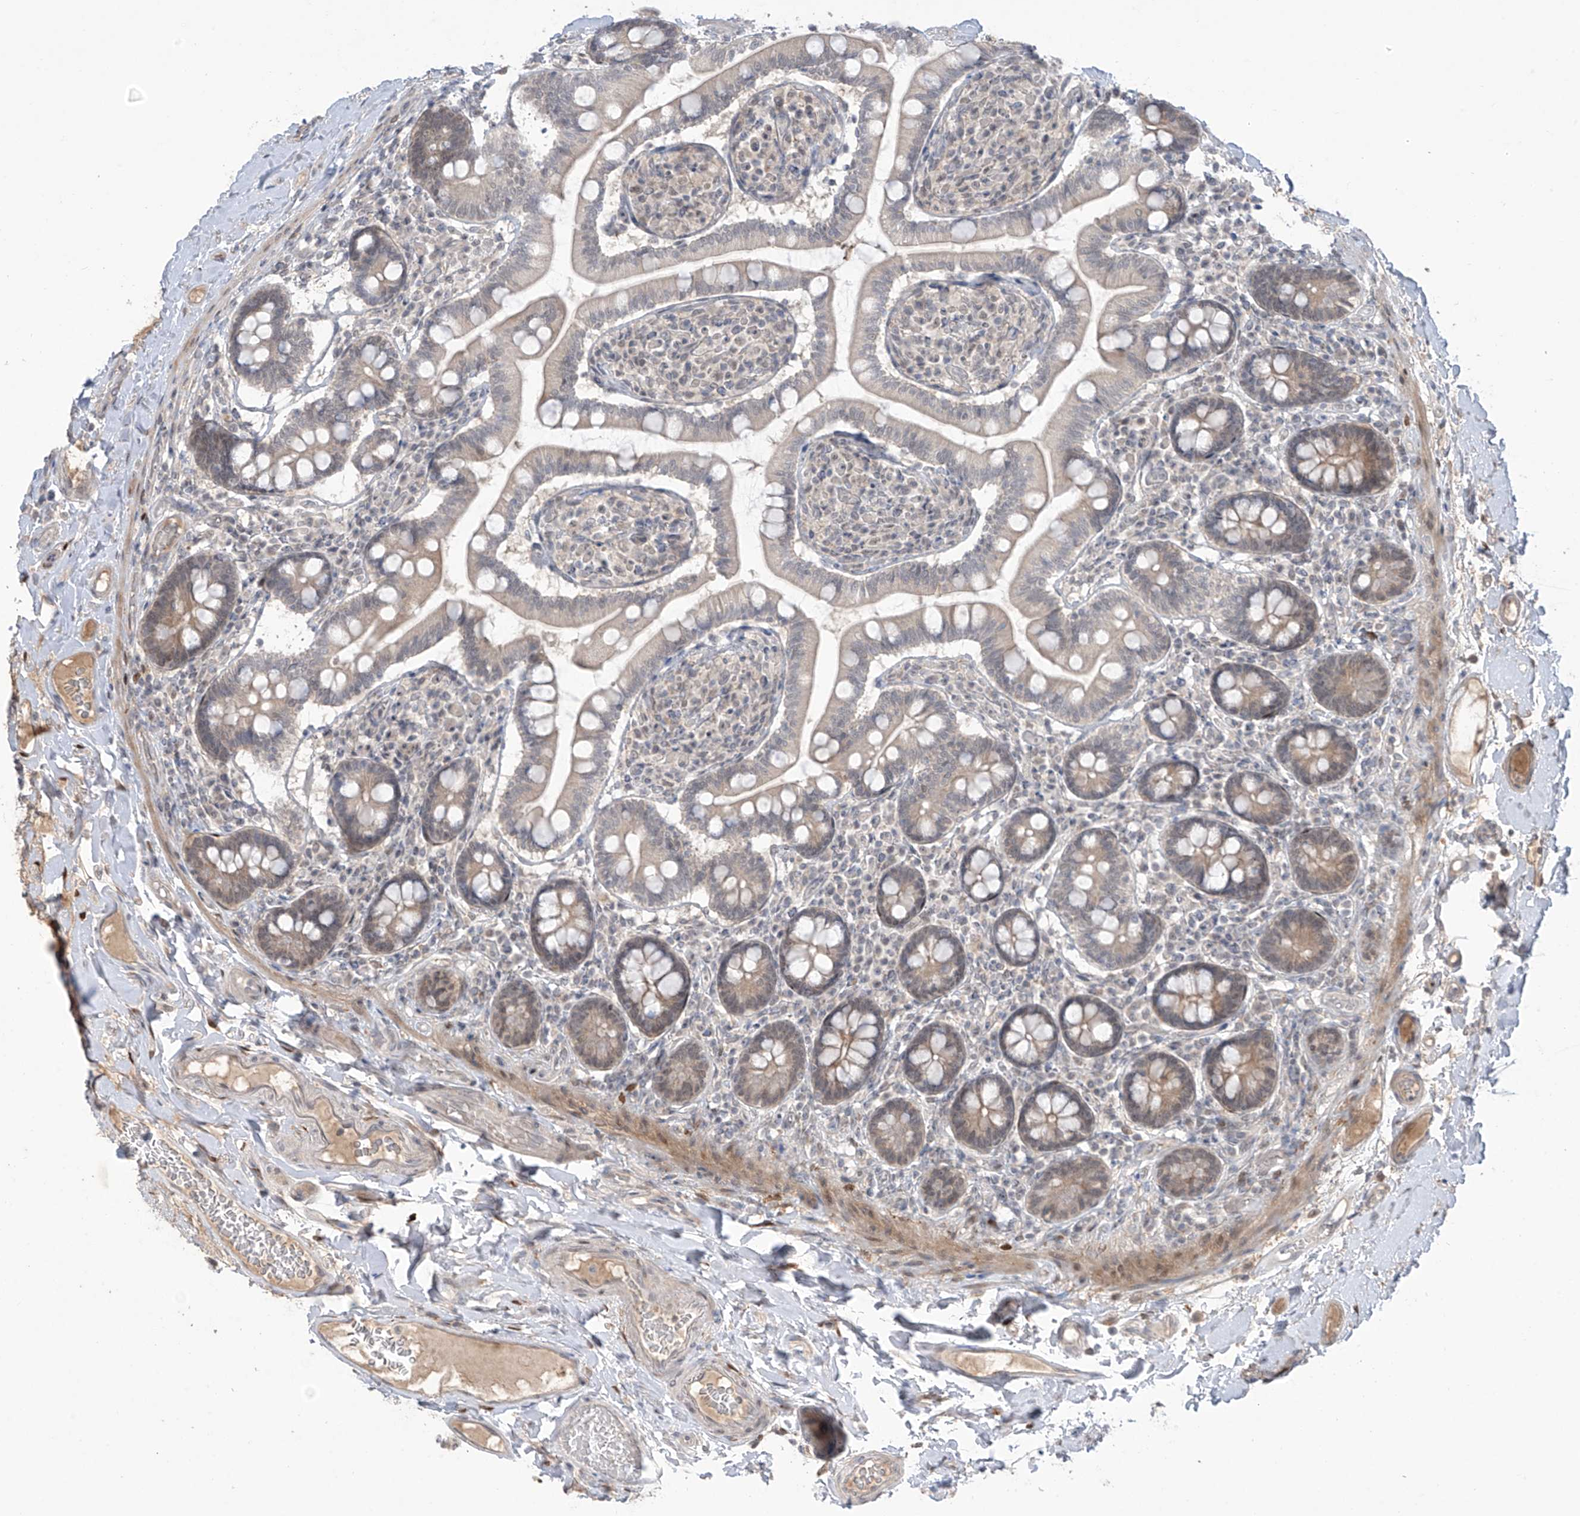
{"staining": {"intensity": "weak", "quantity": "25%-75%", "location": "cytoplasmic/membranous,nuclear"}, "tissue": "small intestine", "cell_type": "Glandular cells", "image_type": "normal", "snomed": [{"axis": "morphology", "description": "Normal tissue, NOS"}, {"axis": "topography", "description": "Small intestine"}], "caption": "High-power microscopy captured an immunohistochemistry histopathology image of benign small intestine, revealing weak cytoplasmic/membranous,nuclear positivity in about 25%-75% of glandular cells.", "gene": "OGT", "patient": {"sex": "female", "age": 64}}